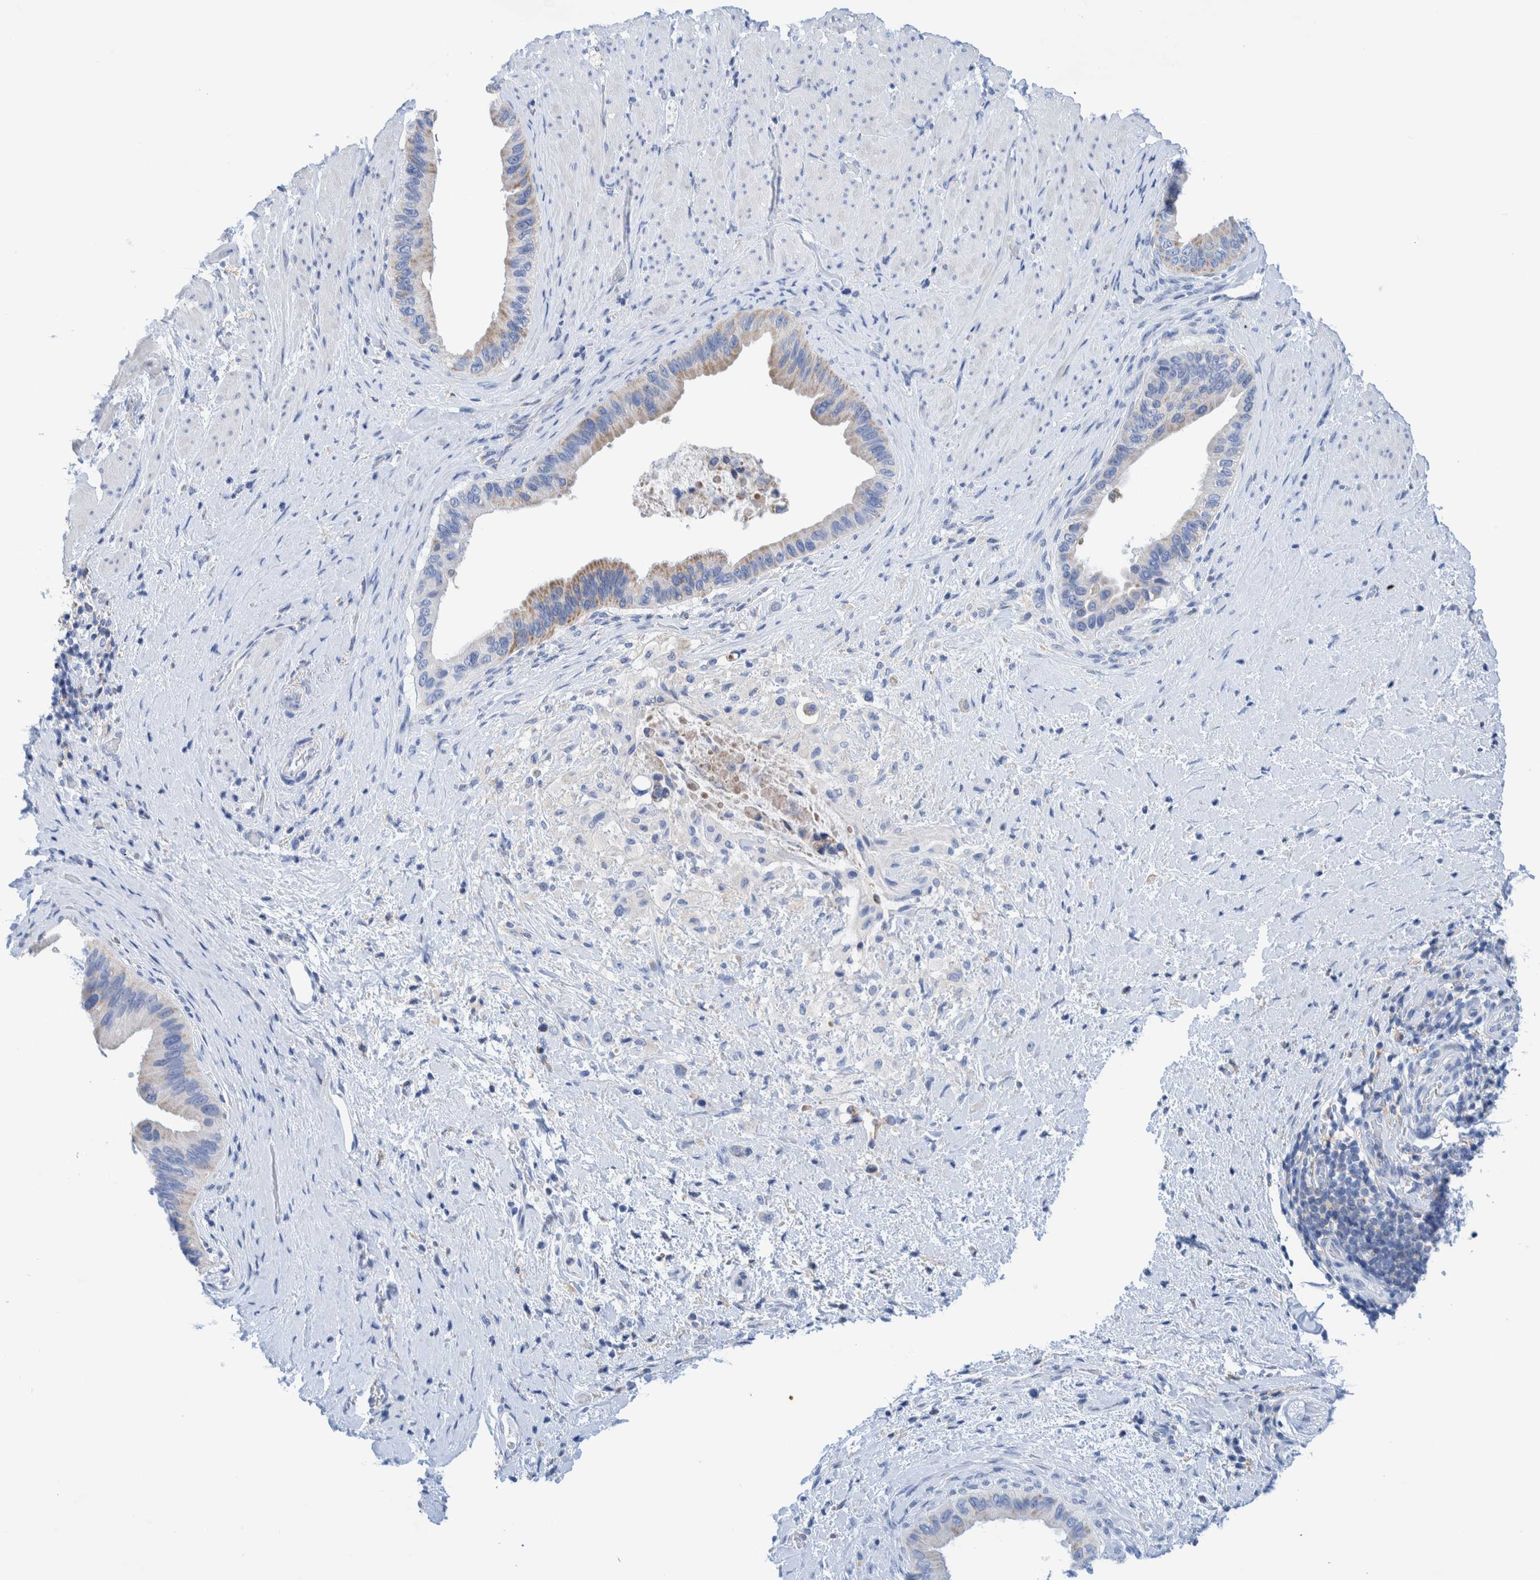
{"staining": {"intensity": "weak", "quantity": "<25%", "location": "cytoplasmic/membranous"}, "tissue": "pancreatic cancer", "cell_type": "Tumor cells", "image_type": "cancer", "snomed": [{"axis": "morphology", "description": "Adenocarcinoma, NOS"}, {"axis": "topography", "description": "Pancreas"}], "caption": "A photomicrograph of human adenocarcinoma (pancreatic) is negative for staining in tumor cells. Nuclei are stained in blue.", "gene": "KRT14", "patient": {"sex": "female", "age": 56}}